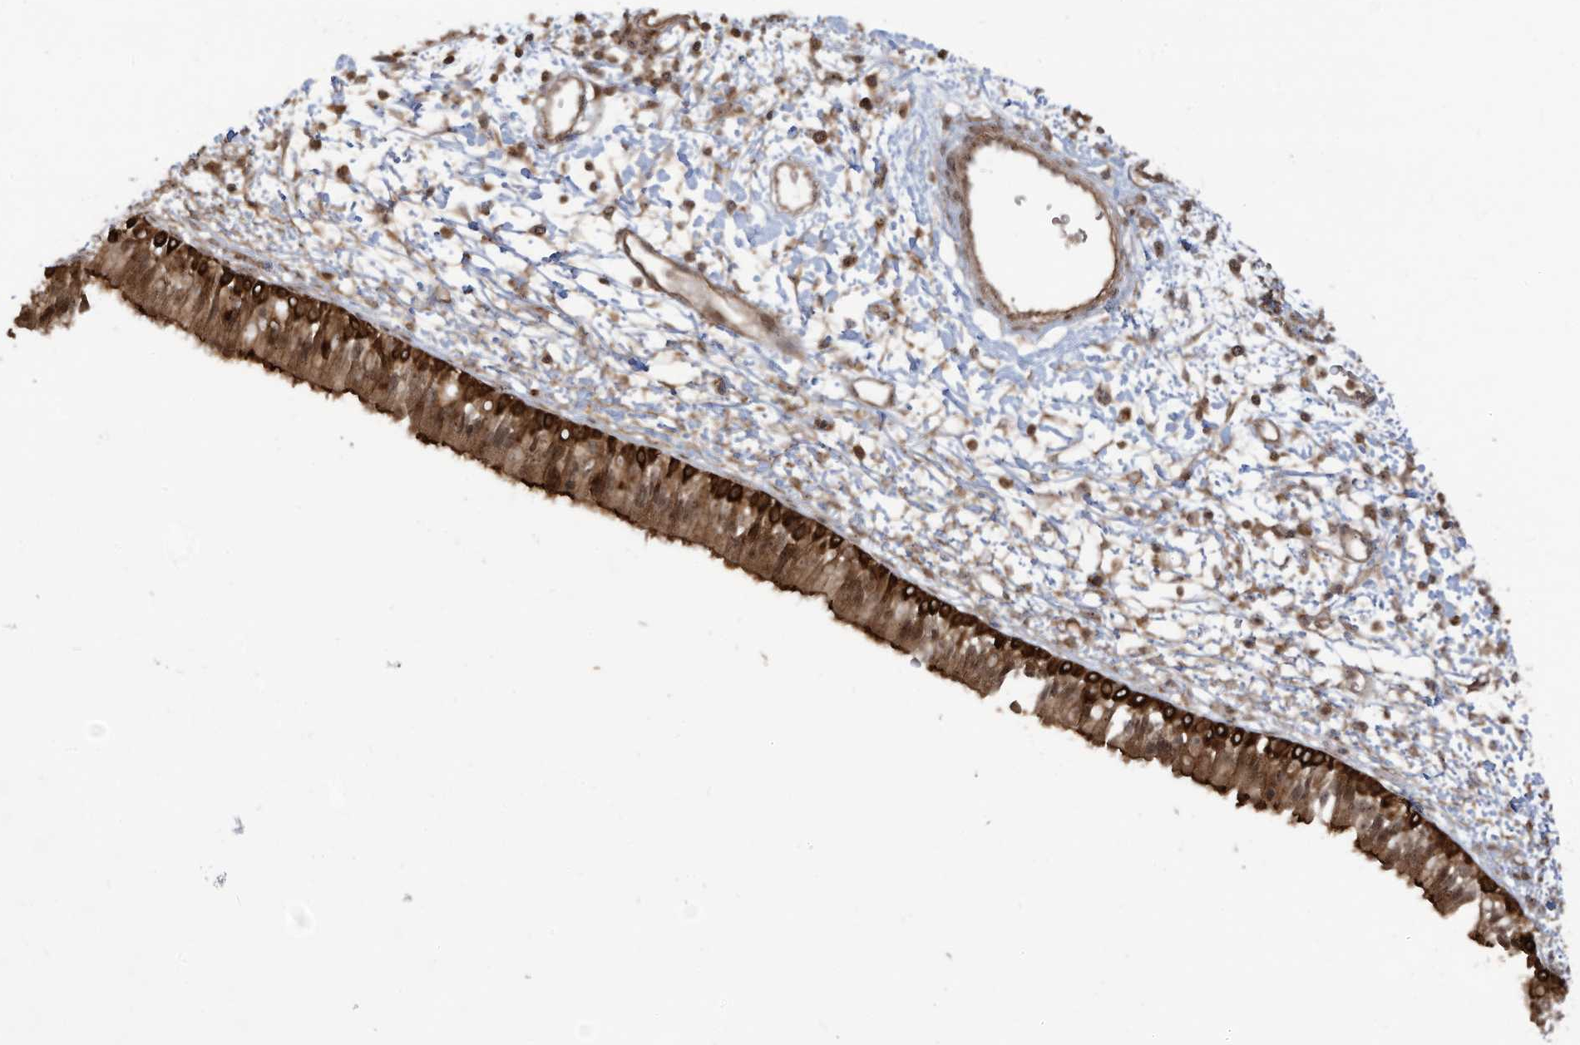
{"staining": {"intensity": "strong", "quantity": ">75%", "location": "cytoplasmic/membranous"}, "tissue": "nasopharynx", "cell_type": "Respiratory epithelial cells", "image_type": "normal", "snomed": [{"axis": "morphology", "description": "Normal tissue, NOS"}, {"axis": "topography", "description": "Nasopharynx"}], "caption": "Immunohistochemistry (IHC) (DAB) staining of unremarkable human nasopharynx reveals strong cytoplasmic/membranous protein positivity in about >75% of respiratory epithelial cells. The protein is shown in brown color, while the nuclei are stained blue.", "gene": "CARF", "patient": {"sex": "male", "age": 22}}